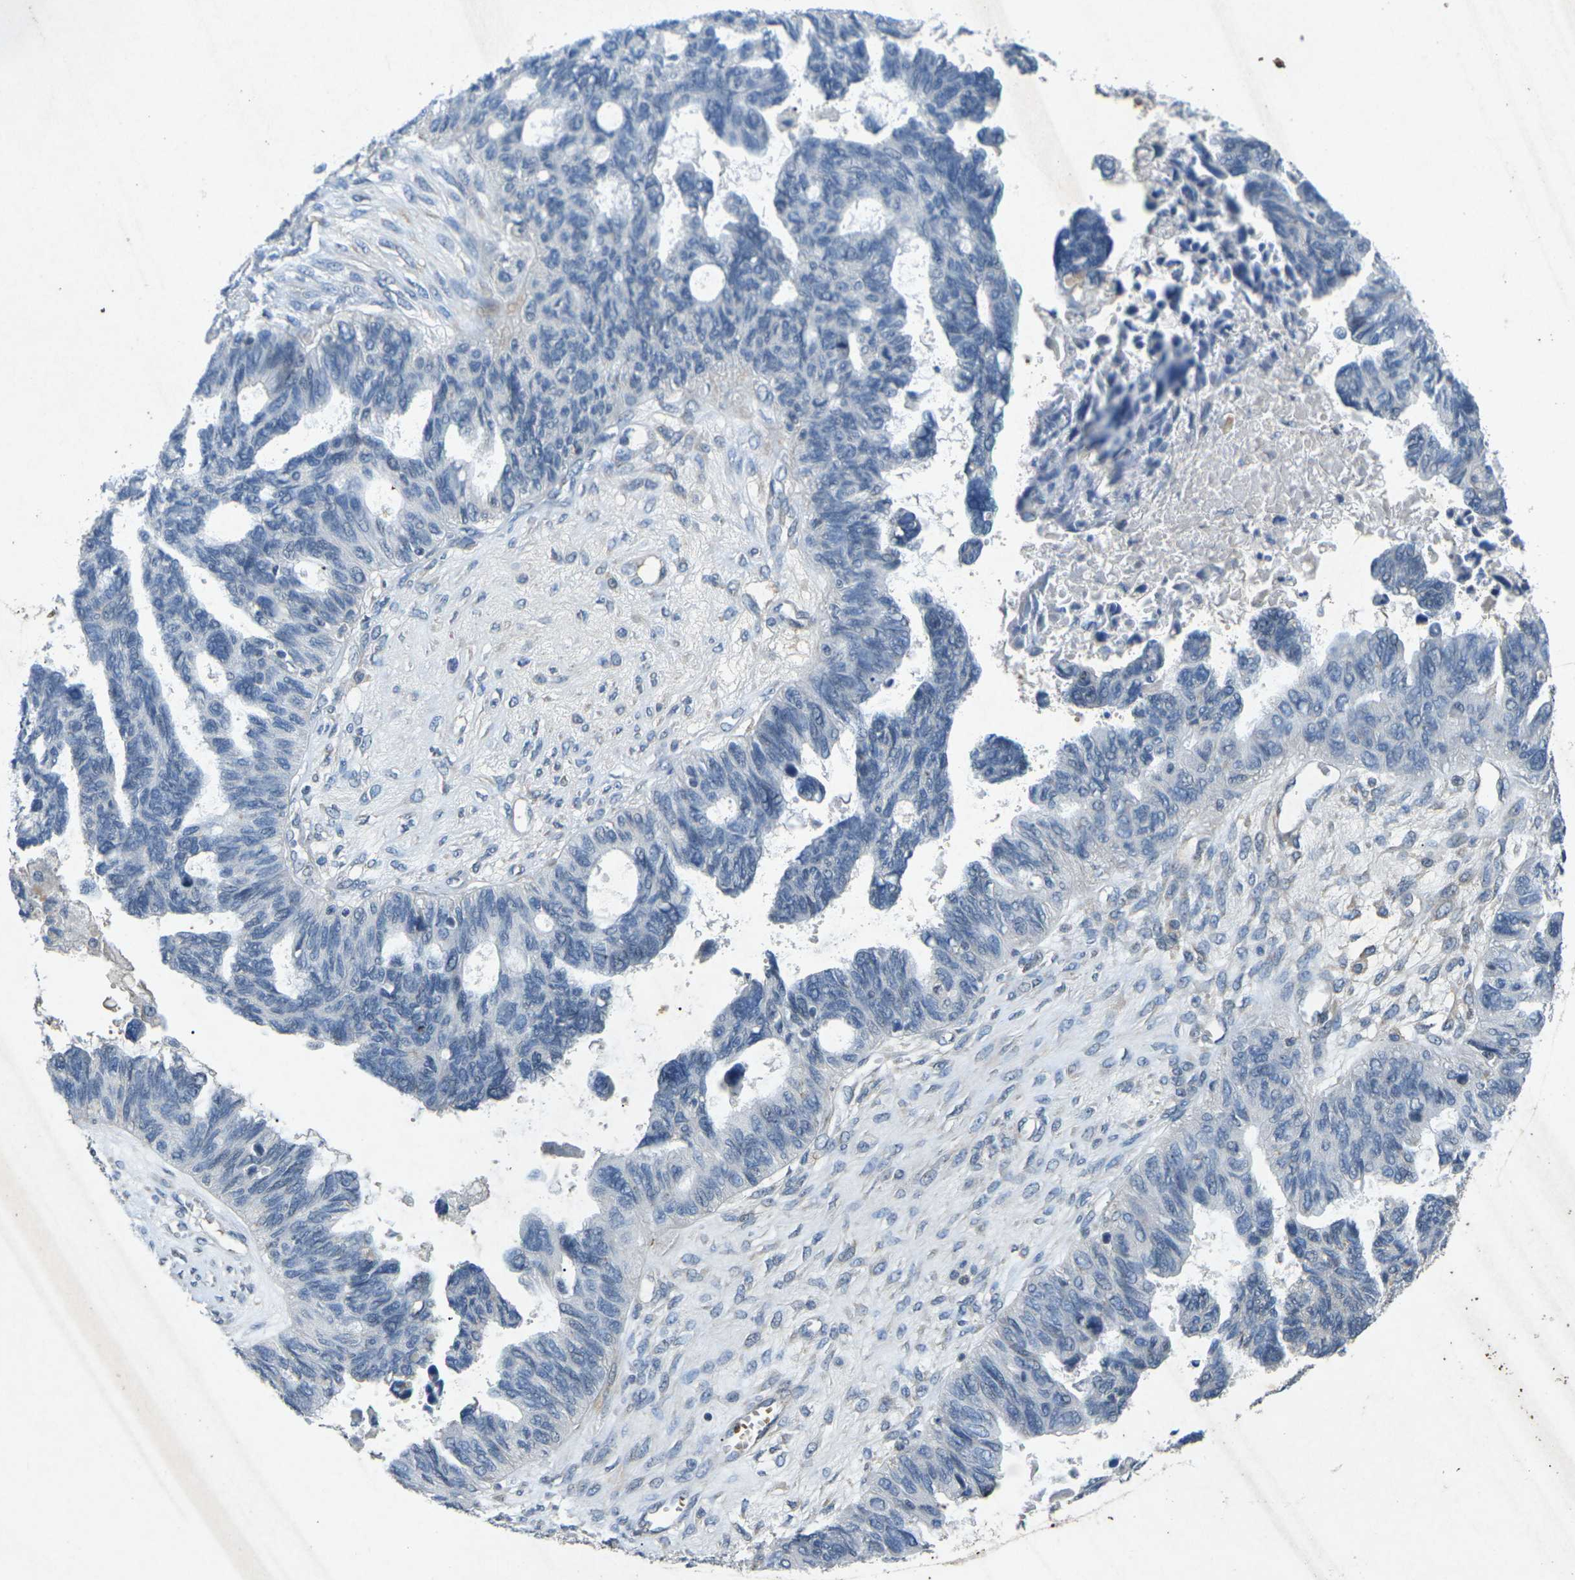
{"staining": {"intensity": "negative", "quantity": "none", "location": "none"}, "tissue": "ovarian cancer", "cell_type": "Tumor cells", "image_type": "cancer", "snomed": [{"axis": "morphology", "description": "Cystadenocarcinoma, serous, NOS"}, {"axis": "topography", "description": "Ovary"}], "caption": "Tumor cells are negative for brown protein staining in ovarian cancer (serous cystadenocarcinoma).", "gene": "A1BG", "patient": {"sex": "female", "age": 79}}